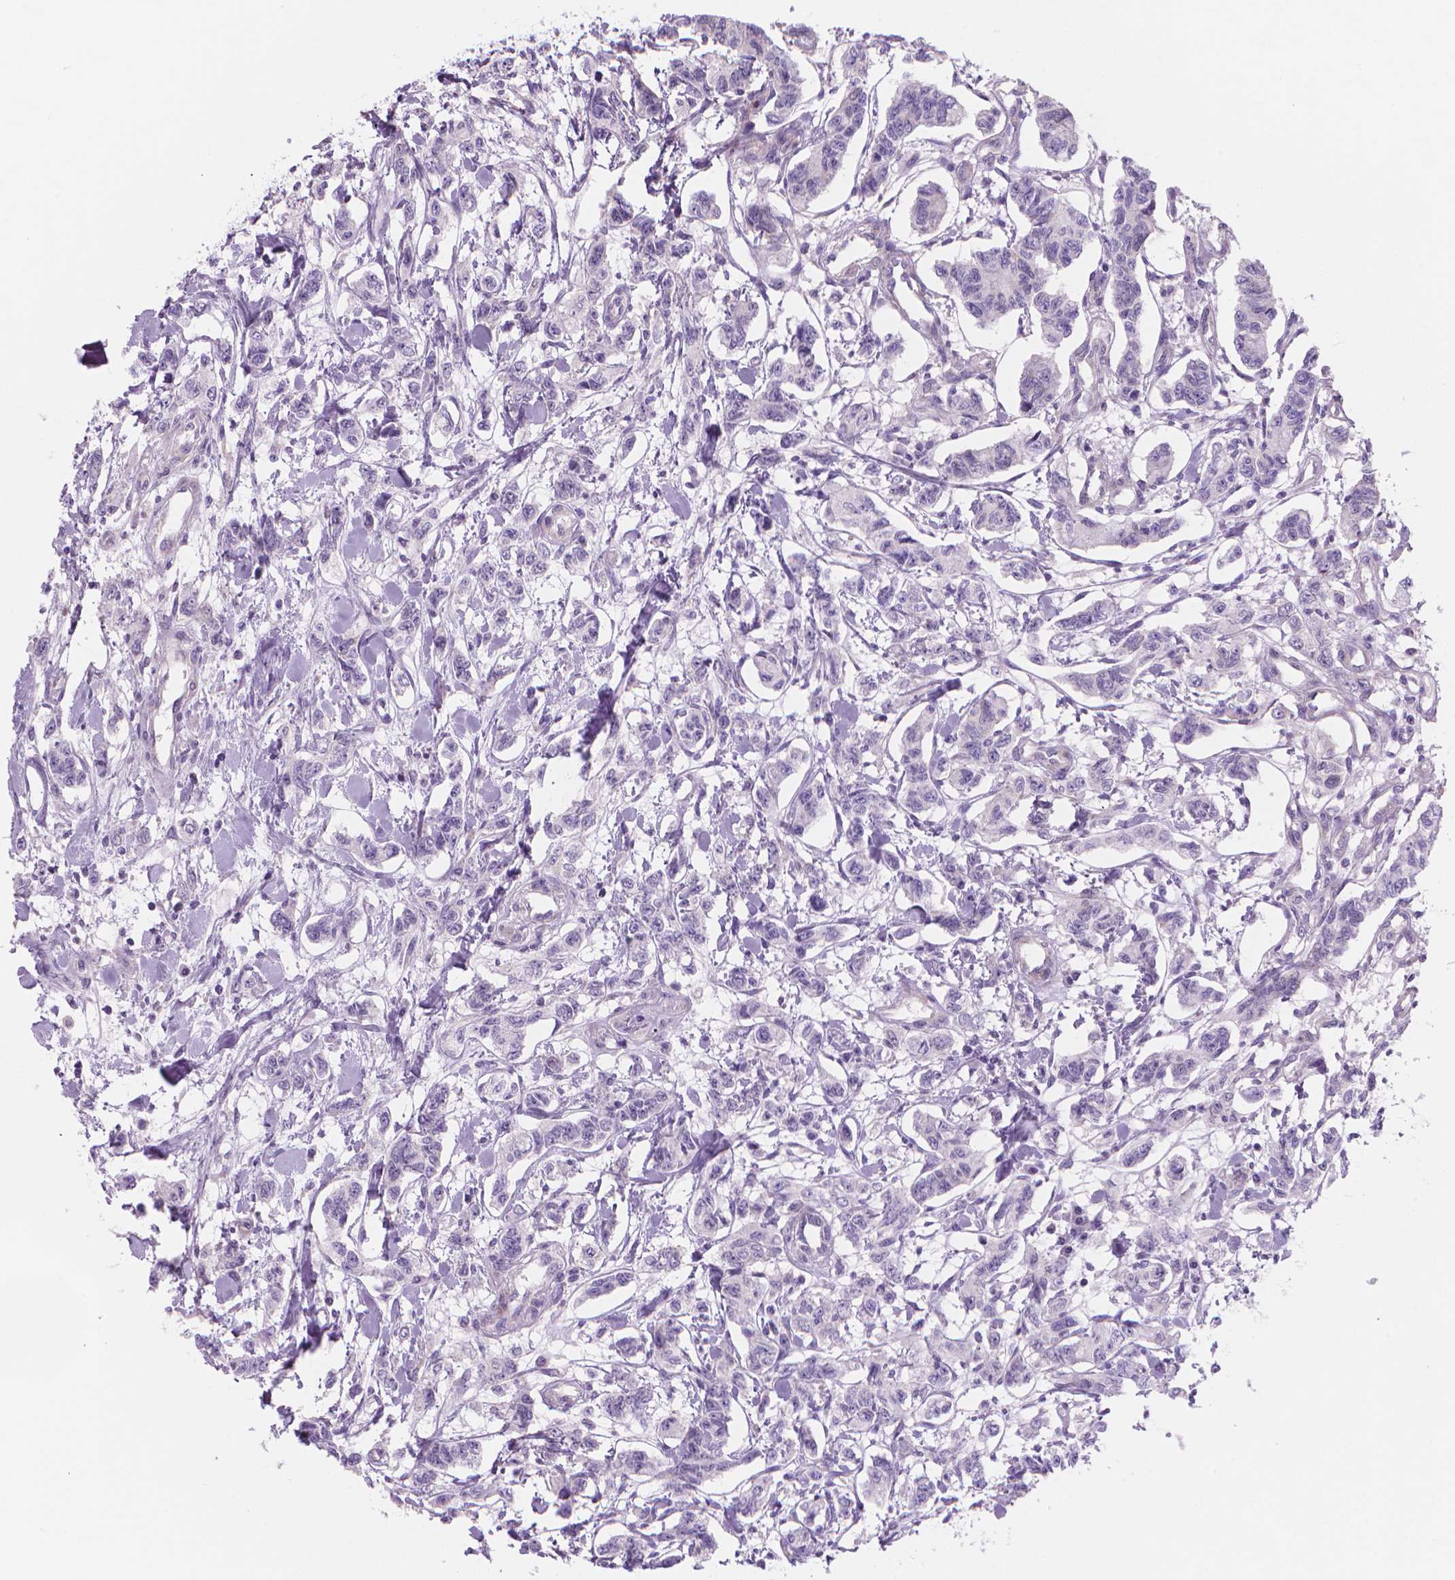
{"staining": {"intensity": "negative", "quantity": "none", "location": "none"}, "tissue": "carcinoid", "cell_type": "Tumor cells", "image_type": "cancer", "snomed": [{"axis": "morphology", "description": "Carcinoid, malignant, NOS"}, {"axis": "topography", "description": "Kidney"}], "caption": "This is an immunohistochemistry histopathology image of carcinoid. There is no positivity in tumor cells.", "gene": "ENSG00000187186", "patient": {"sex": "female", "age": 41}}